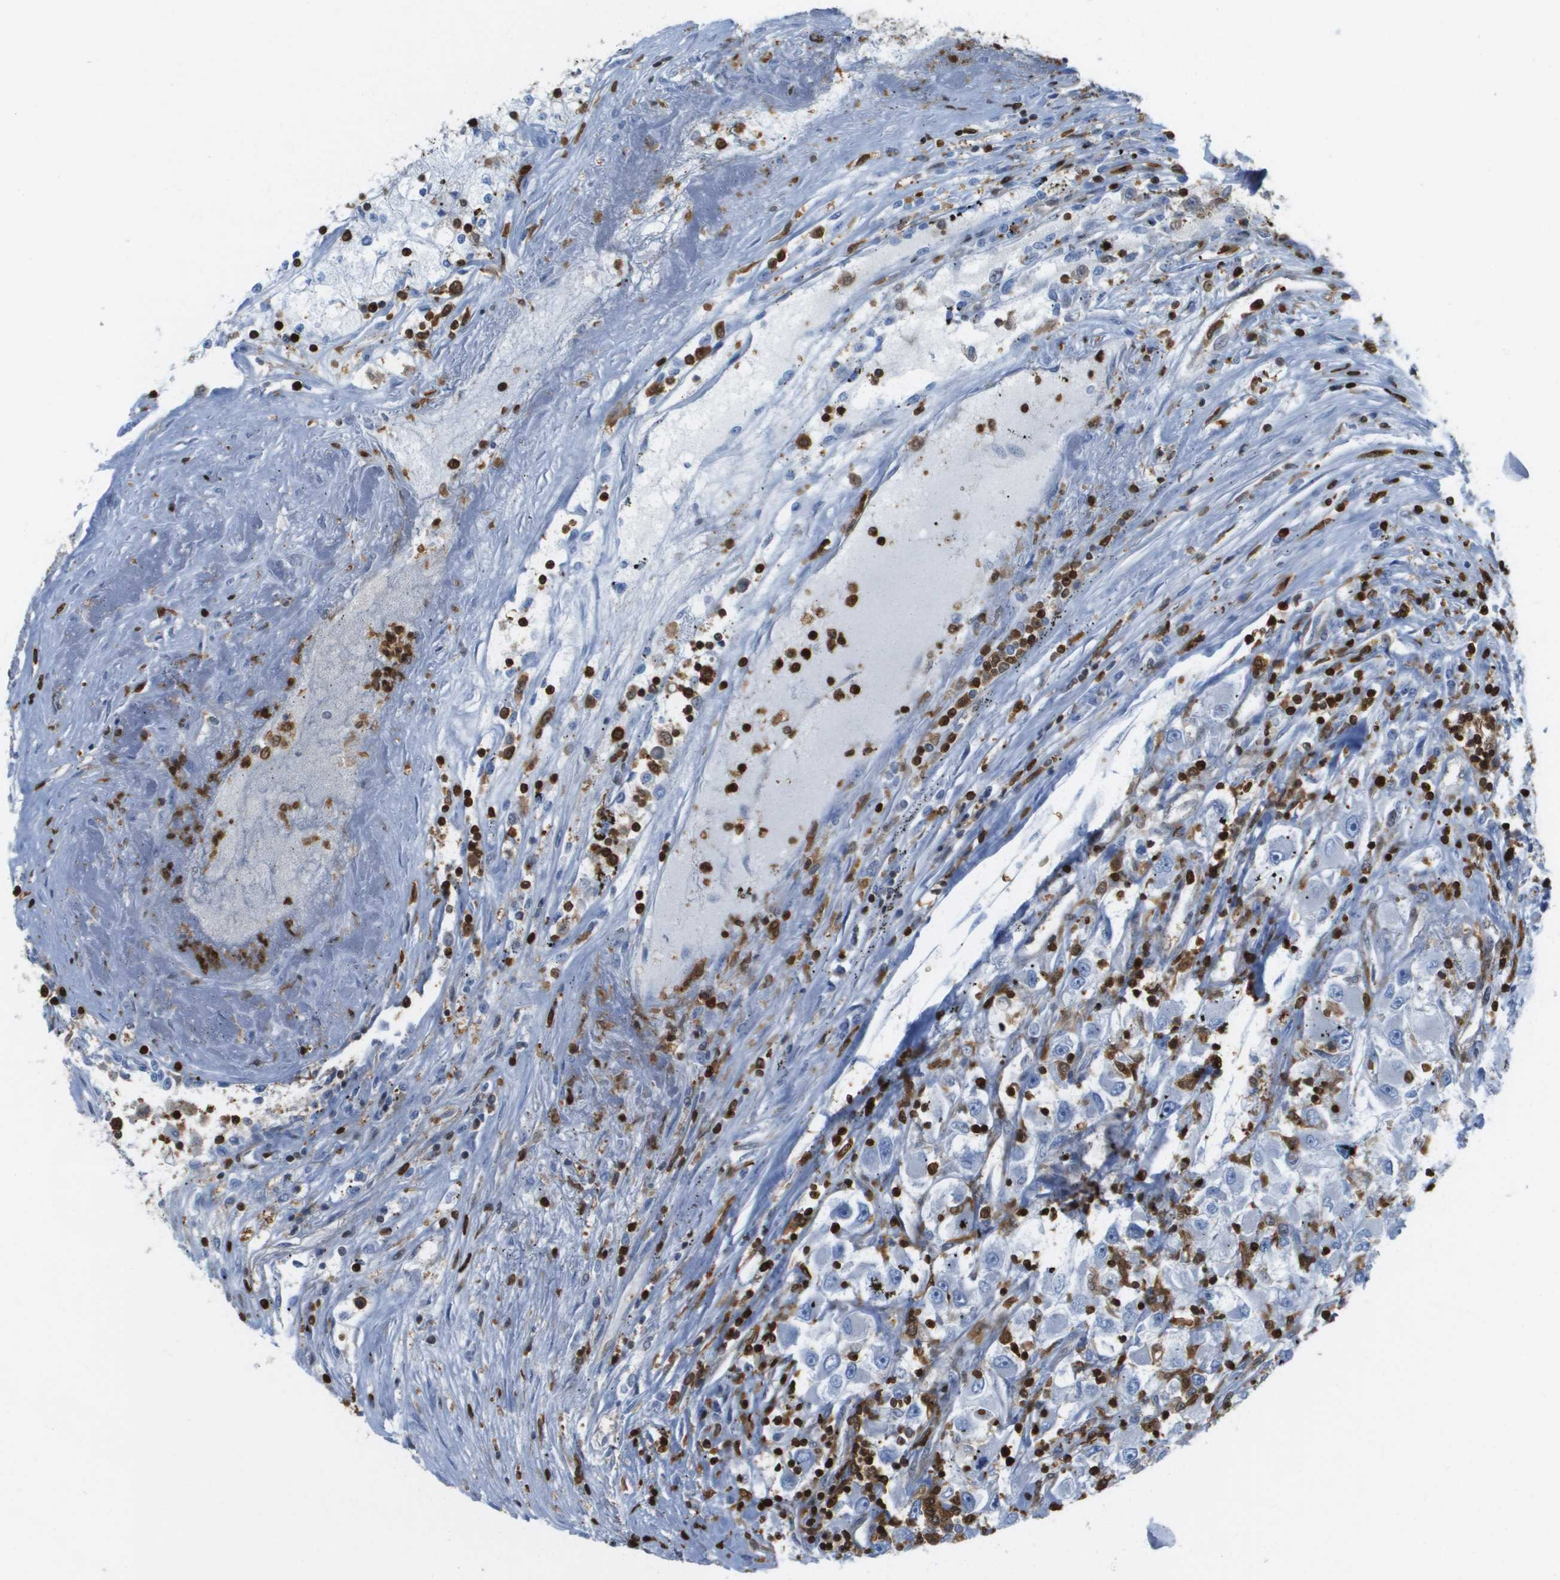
{"staining": {"intensity": "negative", "quantity": "none", "location": "none"}, "tissue": "renal cancer", "cell_type": "Tumor cells", "image_type": "cancer", "snomed": [{"axis": "morphology", "description": "Adenocarcinoma, NOS"}, {"axis": "topography", "description": "Kidney"}], "caption": "Immunohistochemistry micrograph of human adenocarcinoma (renal) stained for a protein (brown), which exhibits no expression in tumor cells.", "gene": "DOCK5", "patient": {"sex": "female", "age": 52}}